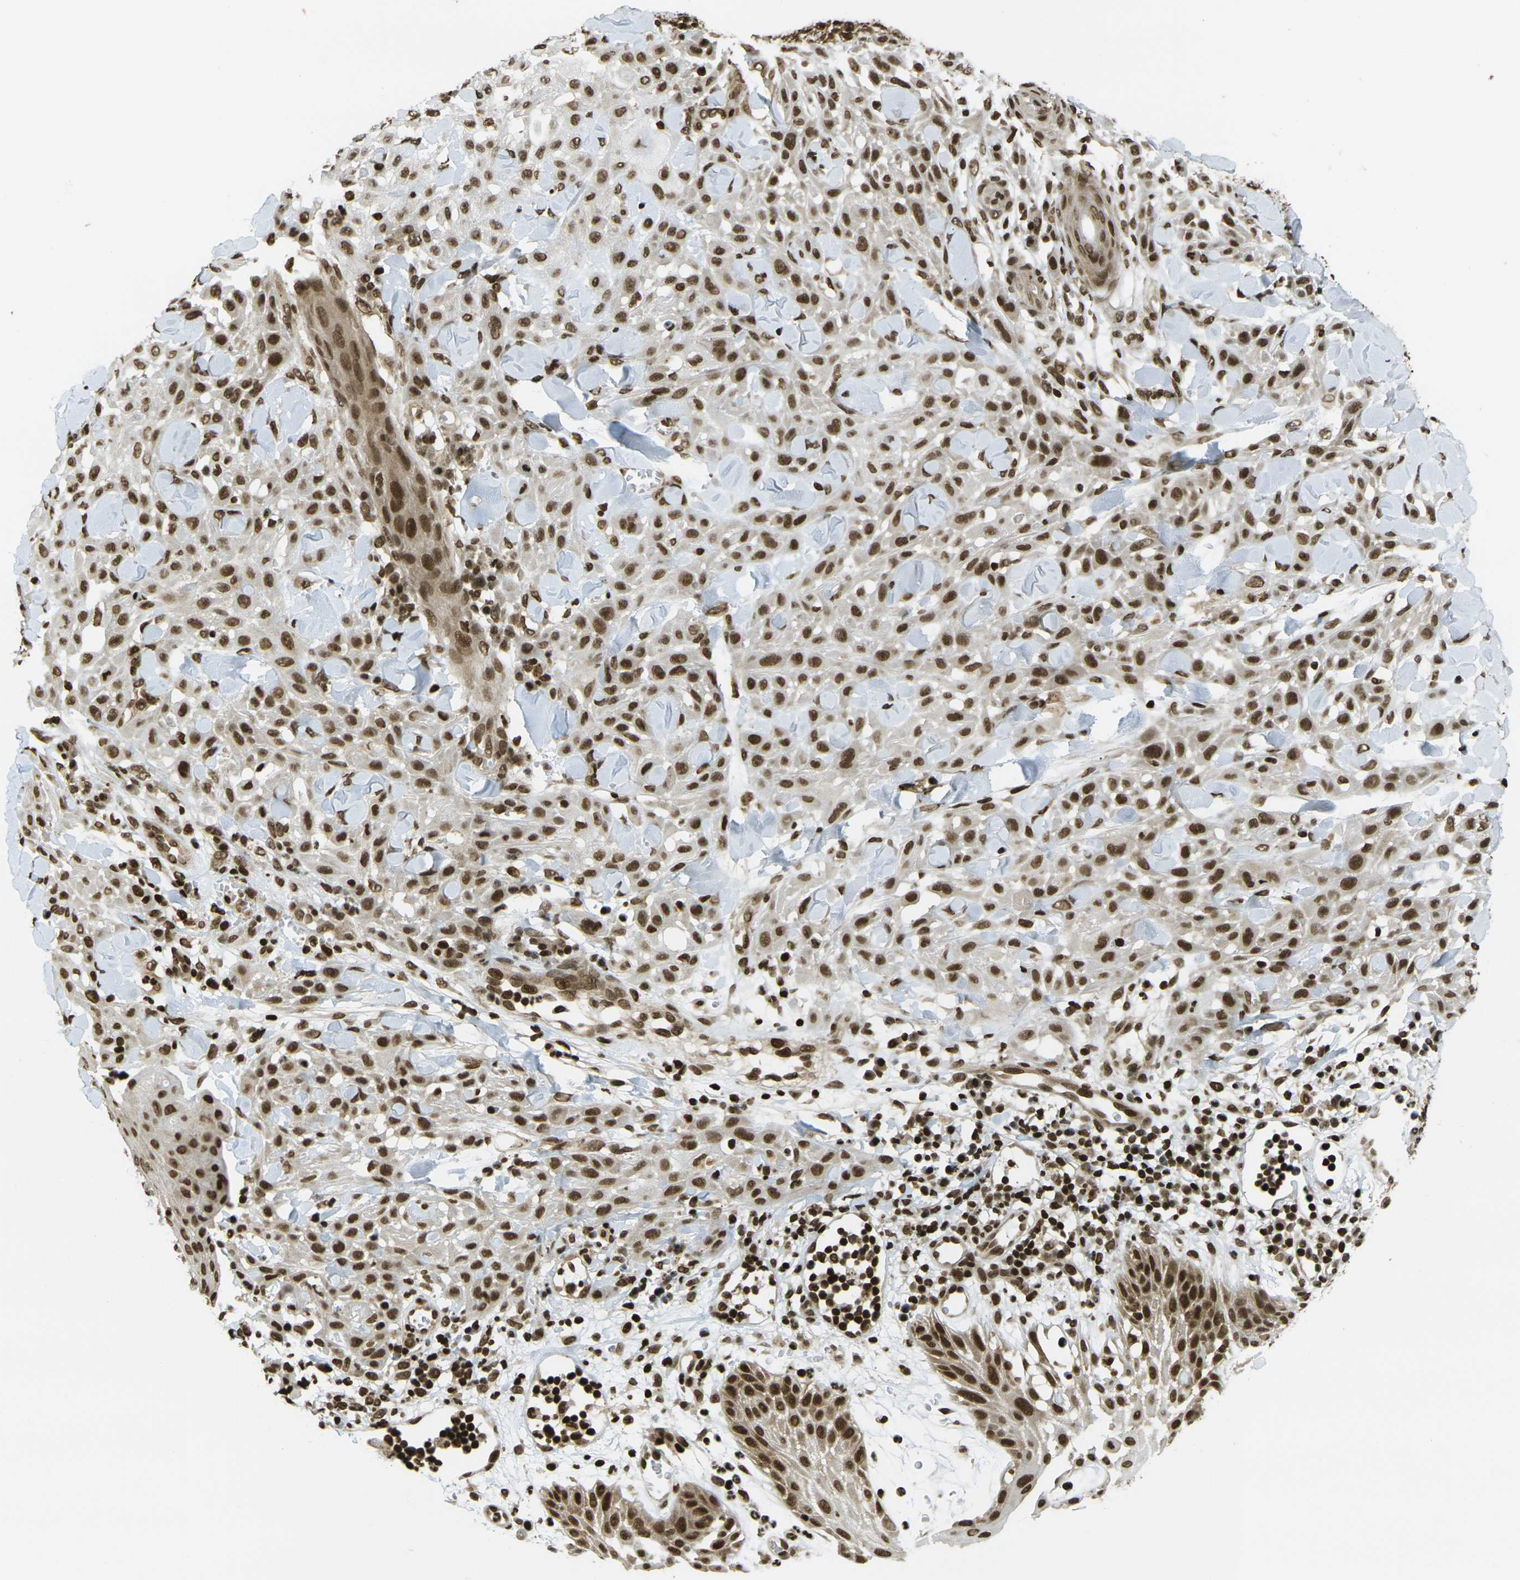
{"staining": {"intensity": "moderate", "quantity": ">75%", "location": "nuclear"}, "tissue": "skin cancer", "cell_type": "Tumor cells", "image_type": "cancer", "snomed": [{"axis": "morphology", "description": "Squamous cell carcinoma, NOS"}, {"axis": "topography", "description": "Skin"}], "caption": "Protein staining of squamous cell carcinoma (skin) tissue displays moderate nuclear expression in approximately >75% of tumor cells.", "gene": "RUVBL2", "patient": {"sex": "male", "age": 24}}